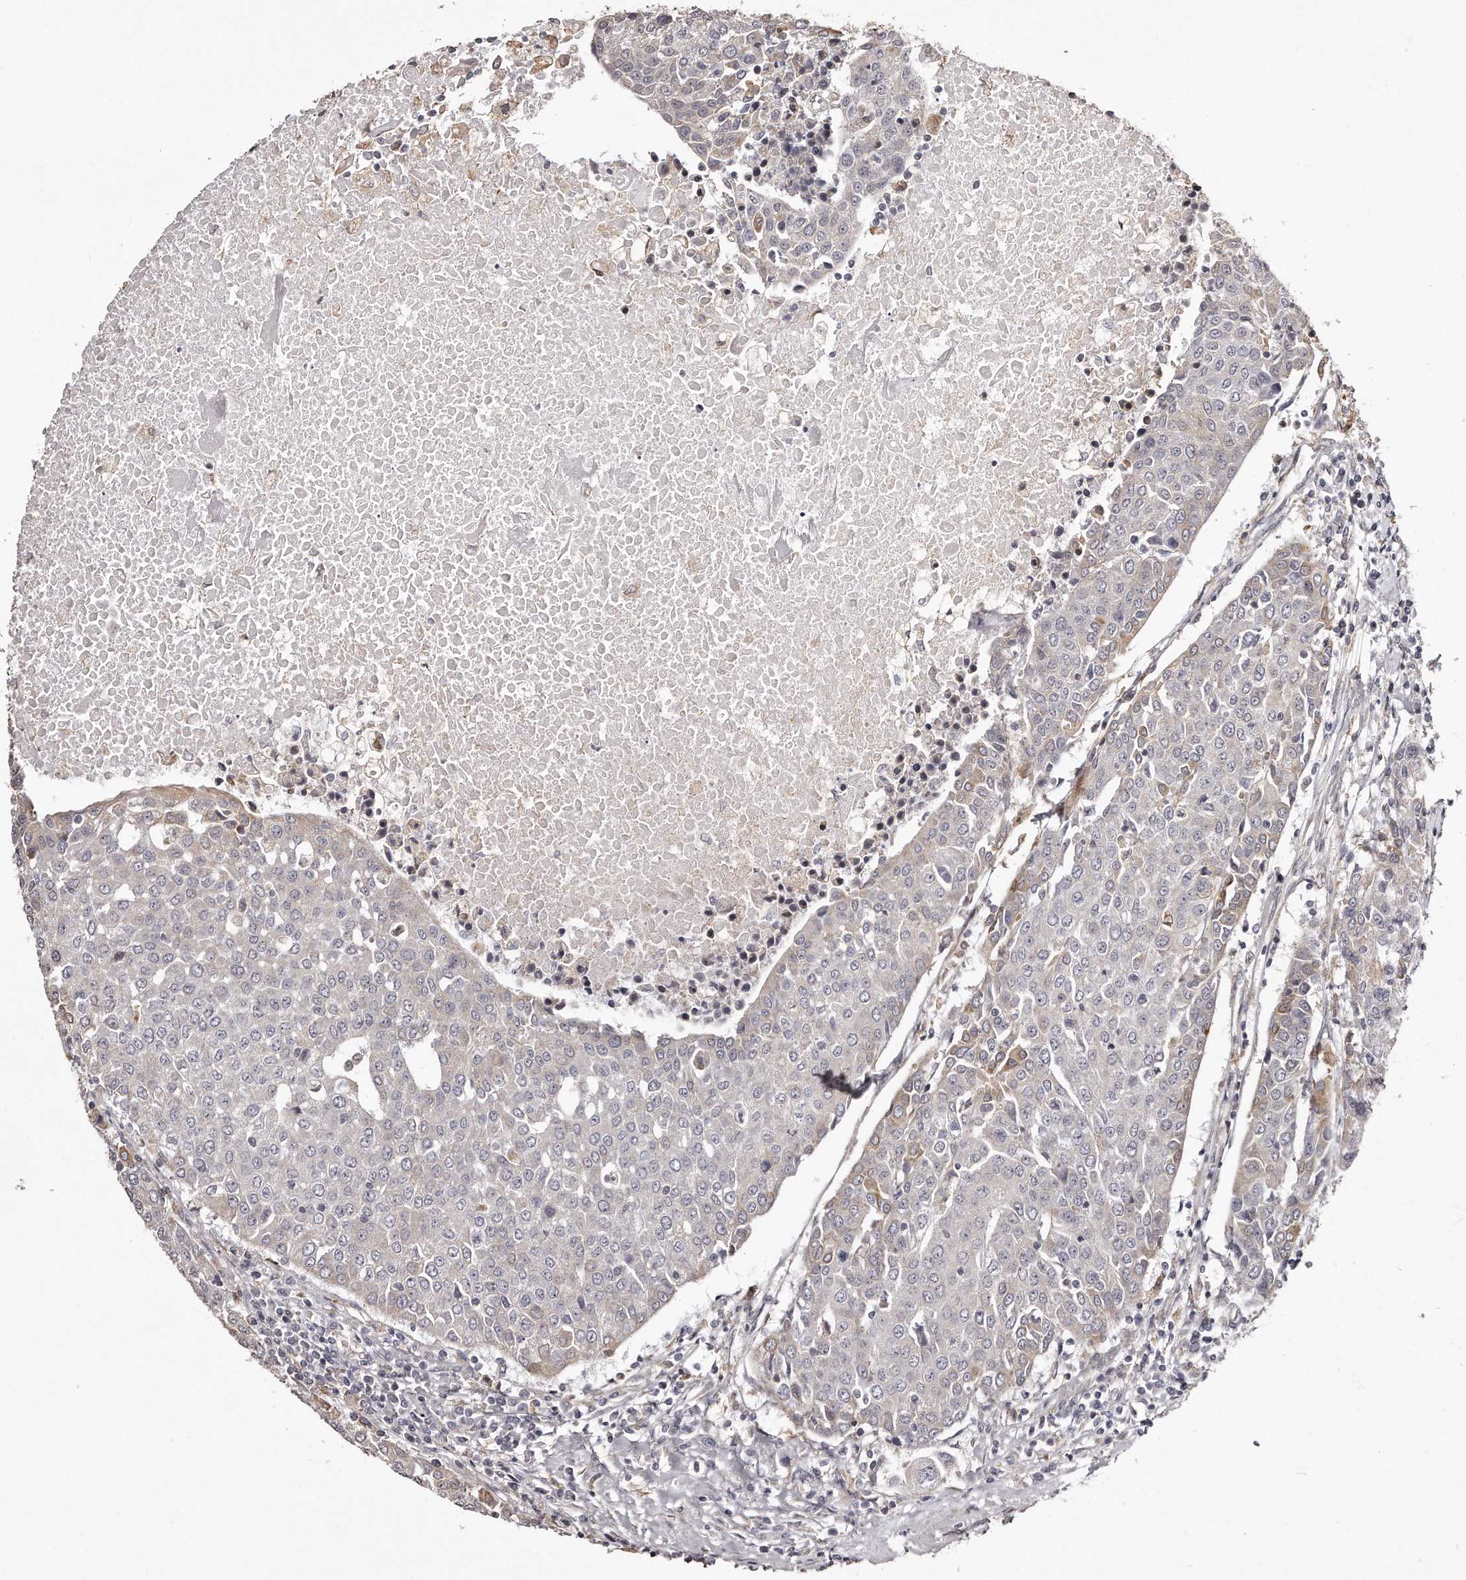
{"staining": {"intensity": "negative", "quantity": "none", "location": "none"}, "tissue": "urothelial cancer", "cell_type": "Tumor cells", "image_type": "cancer", "snomed": [{"axis": "morphology", "description": "Urothelial carcinoma, High grade"}, {"axis": "topography", "description": "Urinary bladder"}], "caption": "Tumor cells show no significant protein positivity in urothelial carcinoma (high-grade).", "gene": "TRAPPC14", "patient": {"sex": "female", "age": 85}}